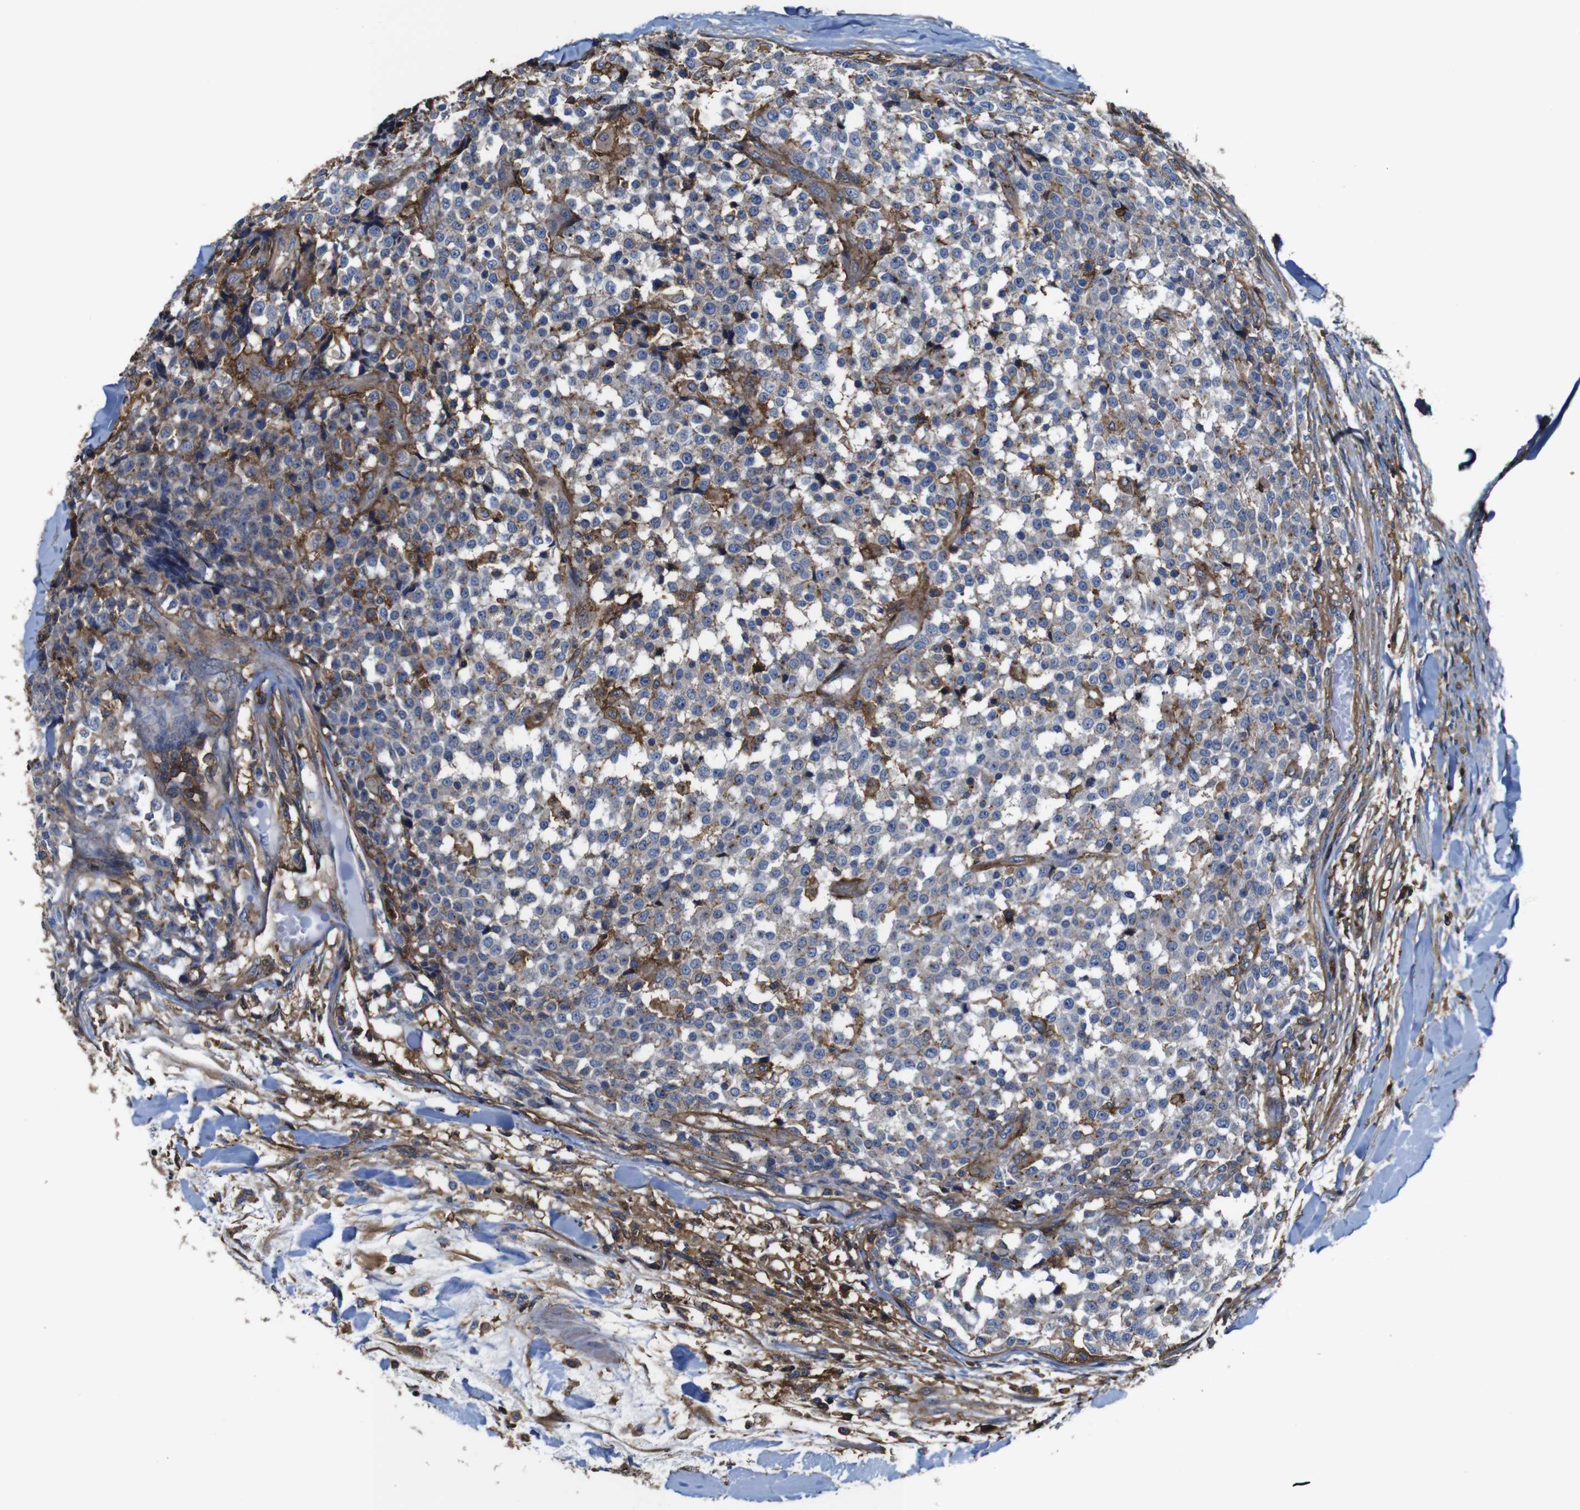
{"staining": {"intensity": "negative", "quantity": "none", "location": "none"}, "tissue": "testis cancer", "cell_type": "Tumor cells", "image_type": "cancer", "snomed": [{"axis": "morphology", "description": "Seminoma, NOS"}, {"axis": "topography", "description": "Testis"}], "caption": "Immunohistochemical staining of human testis cancer reveals no significant positivity in tumor cells. (DAB (3,3'-diaminobenzidine) immunohistochemistry (IHC), high magnification).", "gene": "PI4KA", "patient": {"sex": "male", "age": 59}}